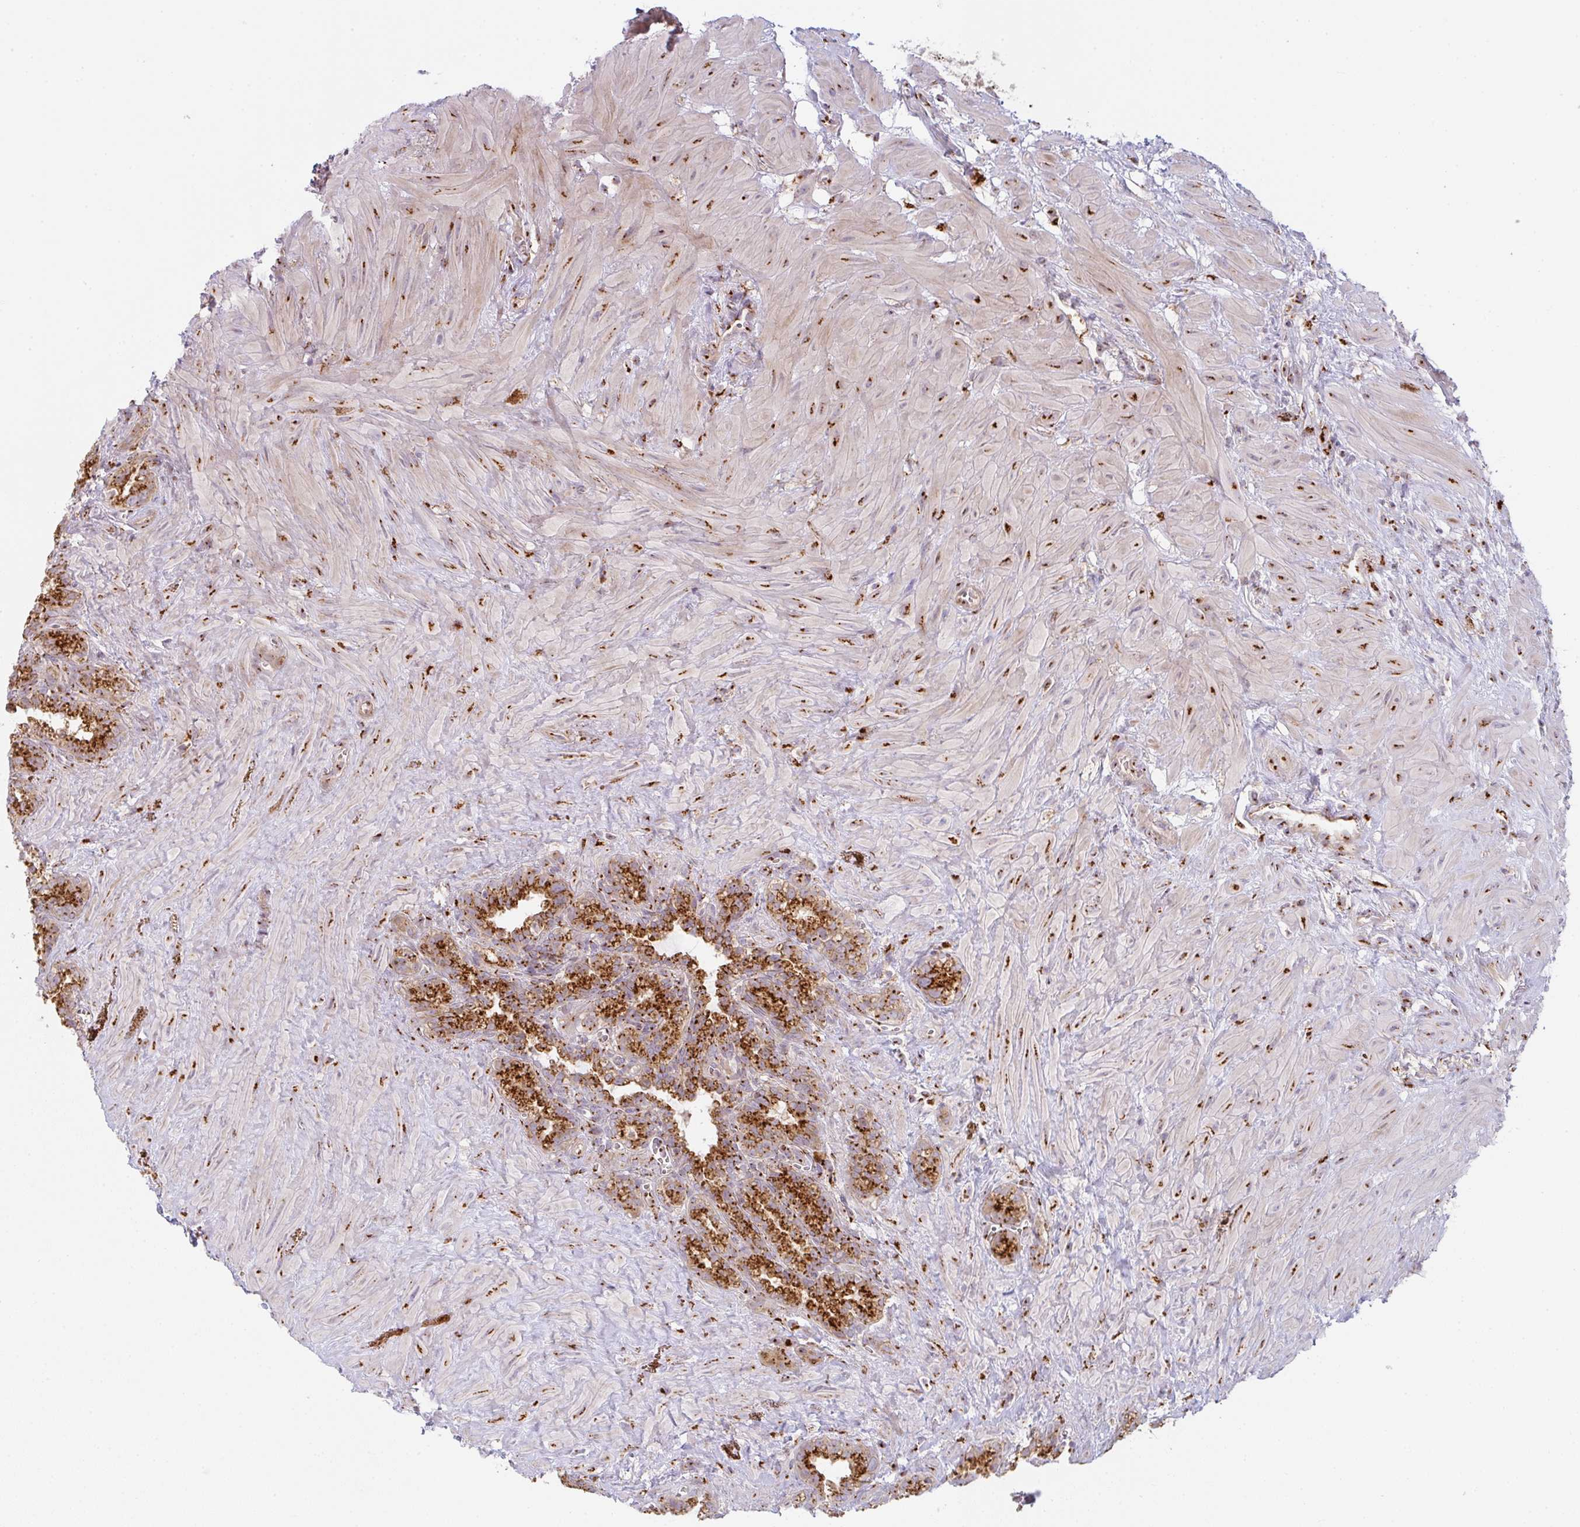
{"staining": {"intensity": "strong", "quantity": ">75%", "location": "cytoplasmic/membranous"}, "tissue": "seminal vesicle", "cell_type": "Glandular cells", "image_type": "normal", "snomed": [{"axis": "morphology", "description": "Normal tissue, NOS"}, {"axis": "topography", "description": "Seminal veicle"}], "caption": "IHC of normal seminal vesicle shows high levels of strong cytoplasmic/membranous expression in about >75% of glandular cells.", "gene": "GVQW3", "patient": {"sex": "male", "age": 76}}